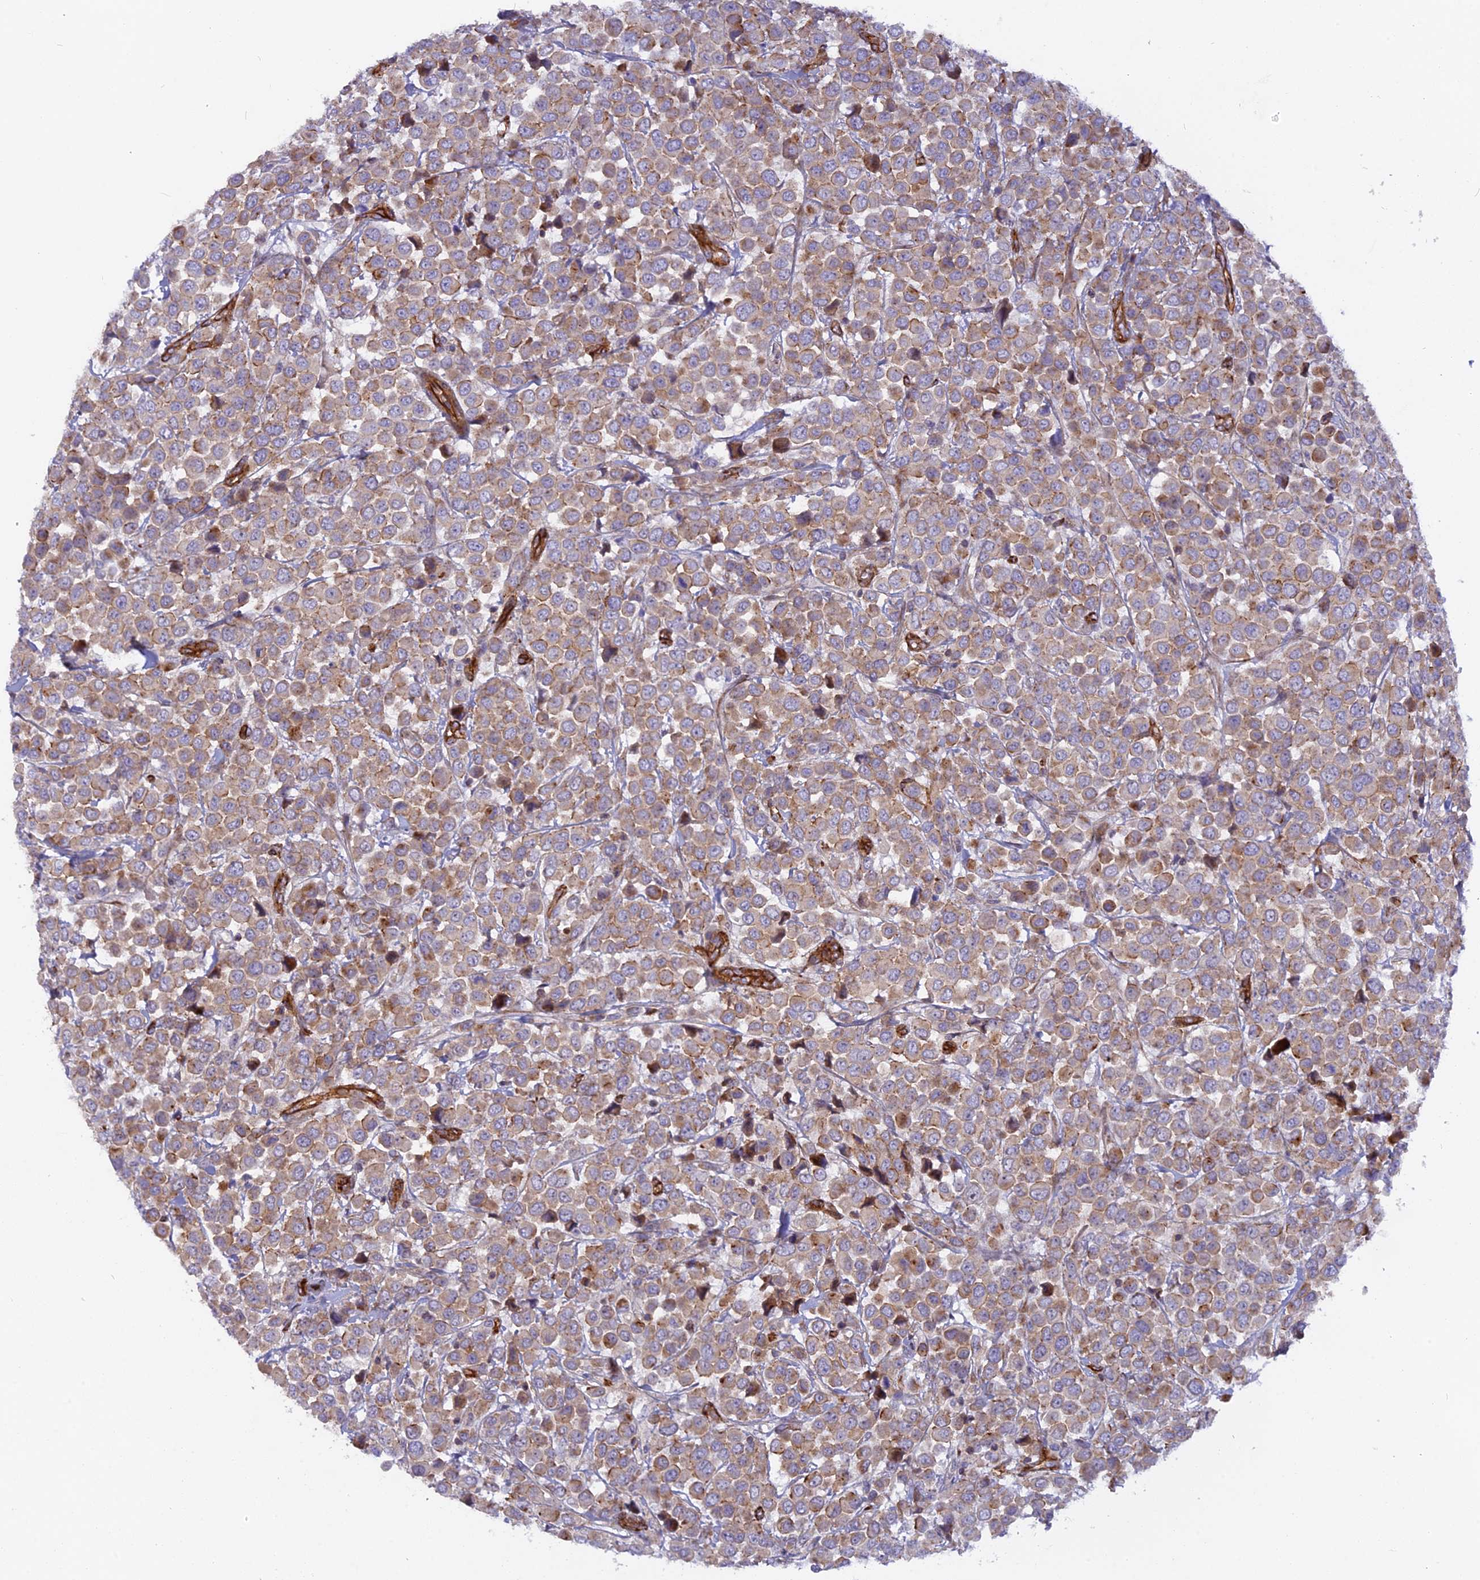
{"staining": {"intensity": "weak", "quantity": ">75%", "location": "cytoplasmic/membranous"}, "tissue": "breast cancer", "cell_type": "Tumor cells", "image_type": "cancer", "snomed": [{"axis": "morphology", "description": "Duct carcinoma"}, {"axis": "topography", "description": "Breast"}], "caption": "A high-resolution image shows IHC staining of infiltrating ductal carcinoma (breast), which shows weak cytoplasmic/membranous expression in about >75% of tumor cells.", "gene": "CNBD2", "patient": {"sex": "female", "age": 61}}